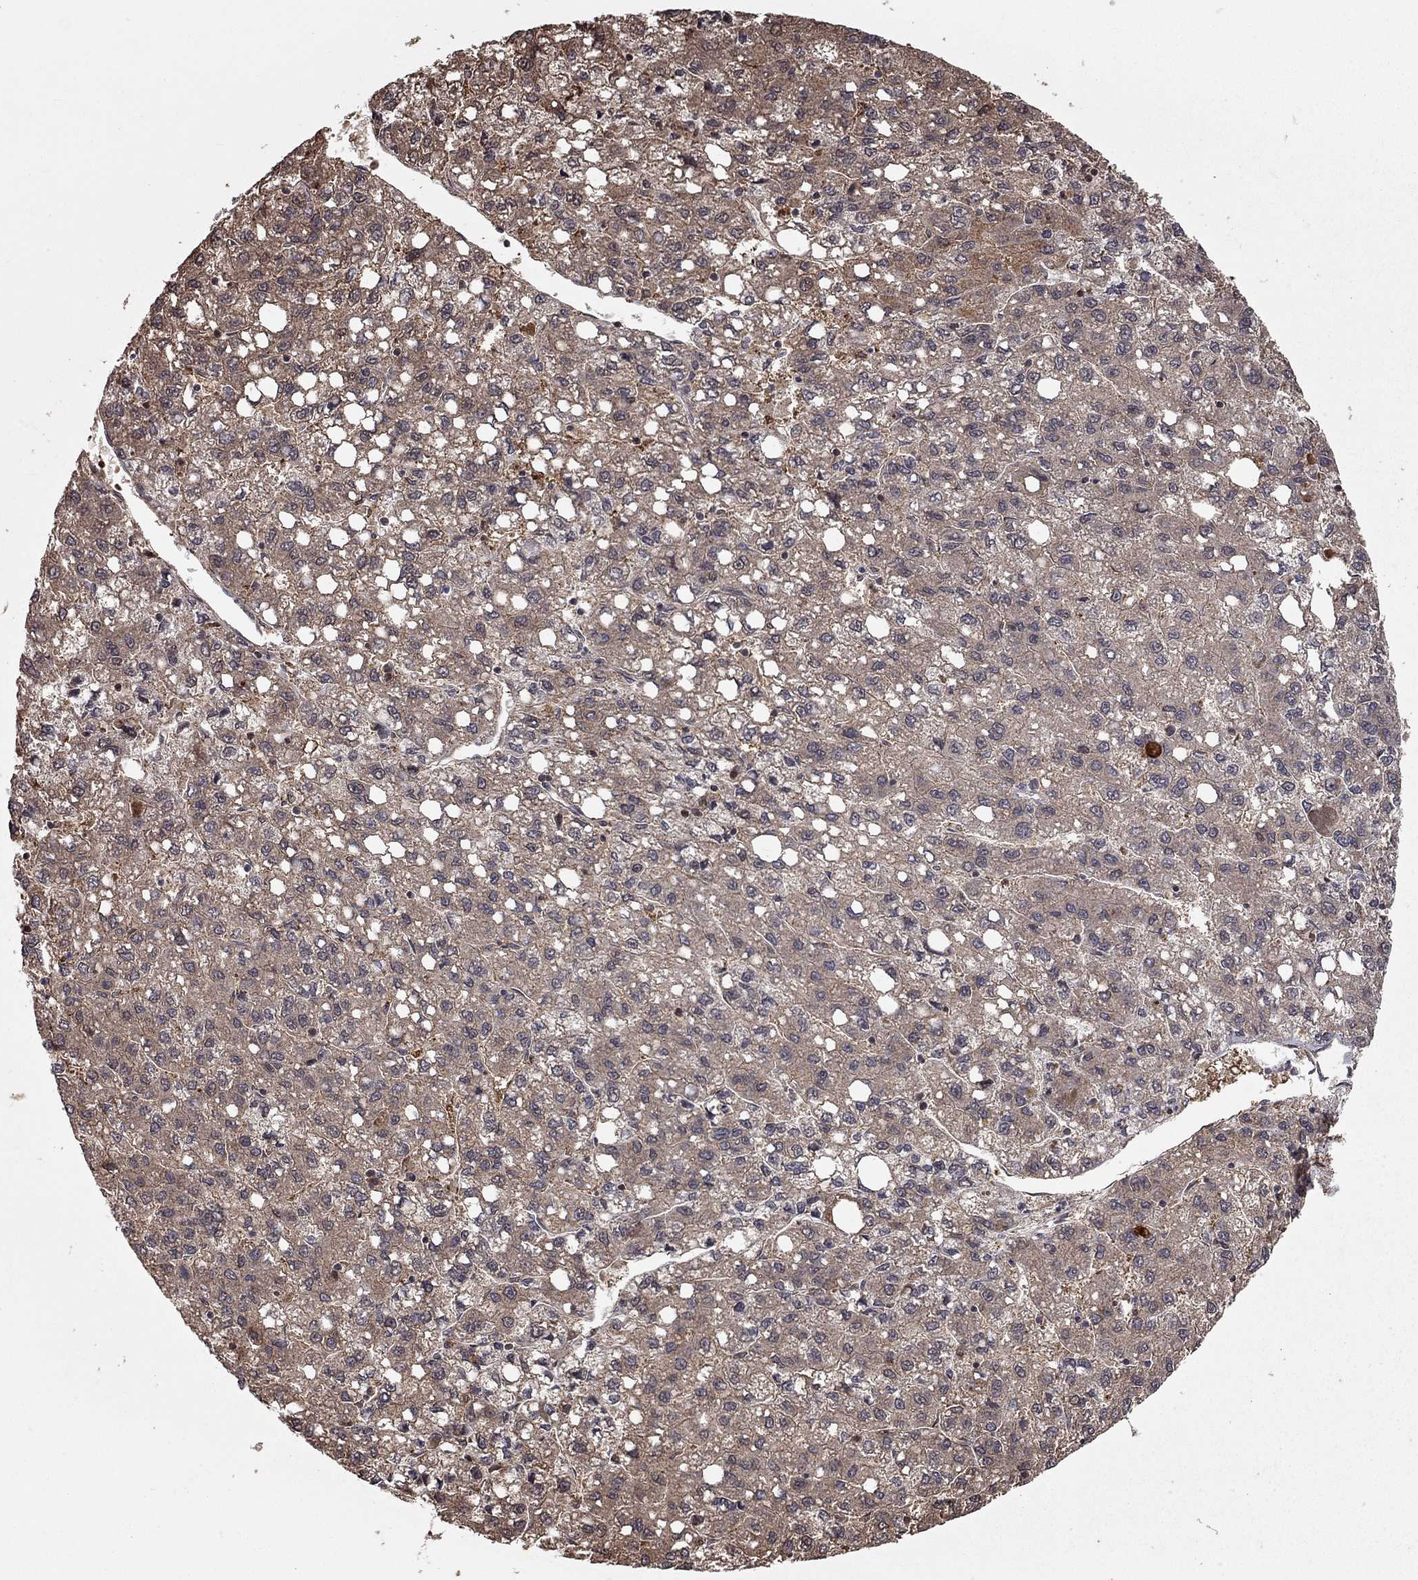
{"staining": {"intensity": "moderate", "quantity": "25%-75%", "location": "cytoplasmic/membranous"}, "tissue": "liver cancer", "cell_type": "Tumor cells", "image_type": "cancer", "snomed": [{"axis": "morphology", "description": "Carcinoma, Hepatocellular, NOS"}, {"axis": "topography", "description": "Liver"}], "caption": "There is medium levels of moderate cytoplasmic/membranous positivity in tumor cells of liver cancer, as demonstrated by immunohistochemical staining (brown color).", "gene": "HDAC3", "patient": {"sex": "female", "age": 82}}